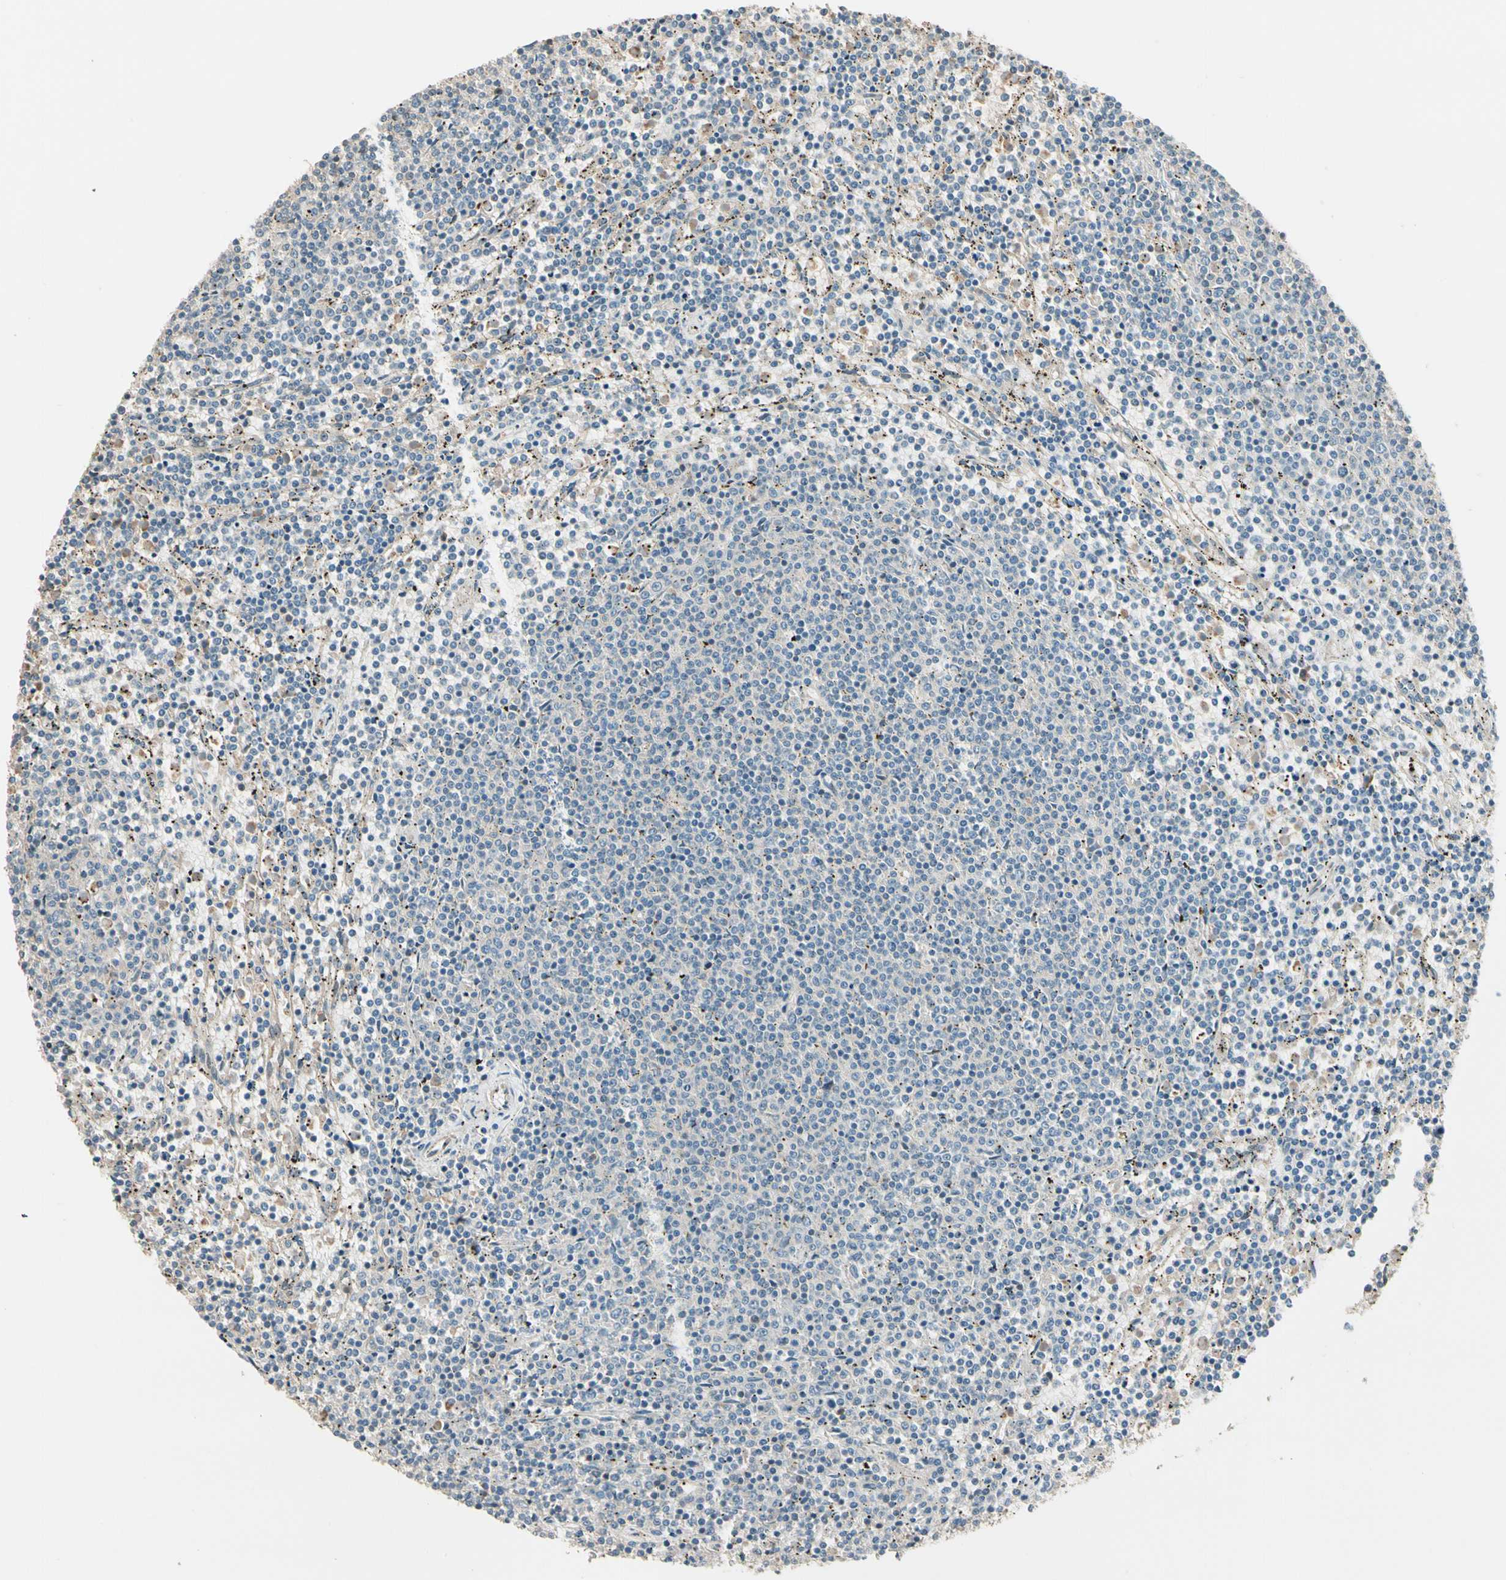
{"staining": {"intensity": "negative", "quantity": "none", "location": "none"}, "tissue": "lymphoma", "cell_type": "Tumor cells", "image_type": "cancer", "snomed": [{"axis": "morphology", "description": "Malignant lymphoma, non-Hodgkin's type, Low grade"}, {"axis": "topography", "description": "Spleen"}], "caption": "There is no significant positivity in tumor cells of lymphoma.", "gene": "TNFRSF21", "patient": {"sex": "female", "age": 50}}